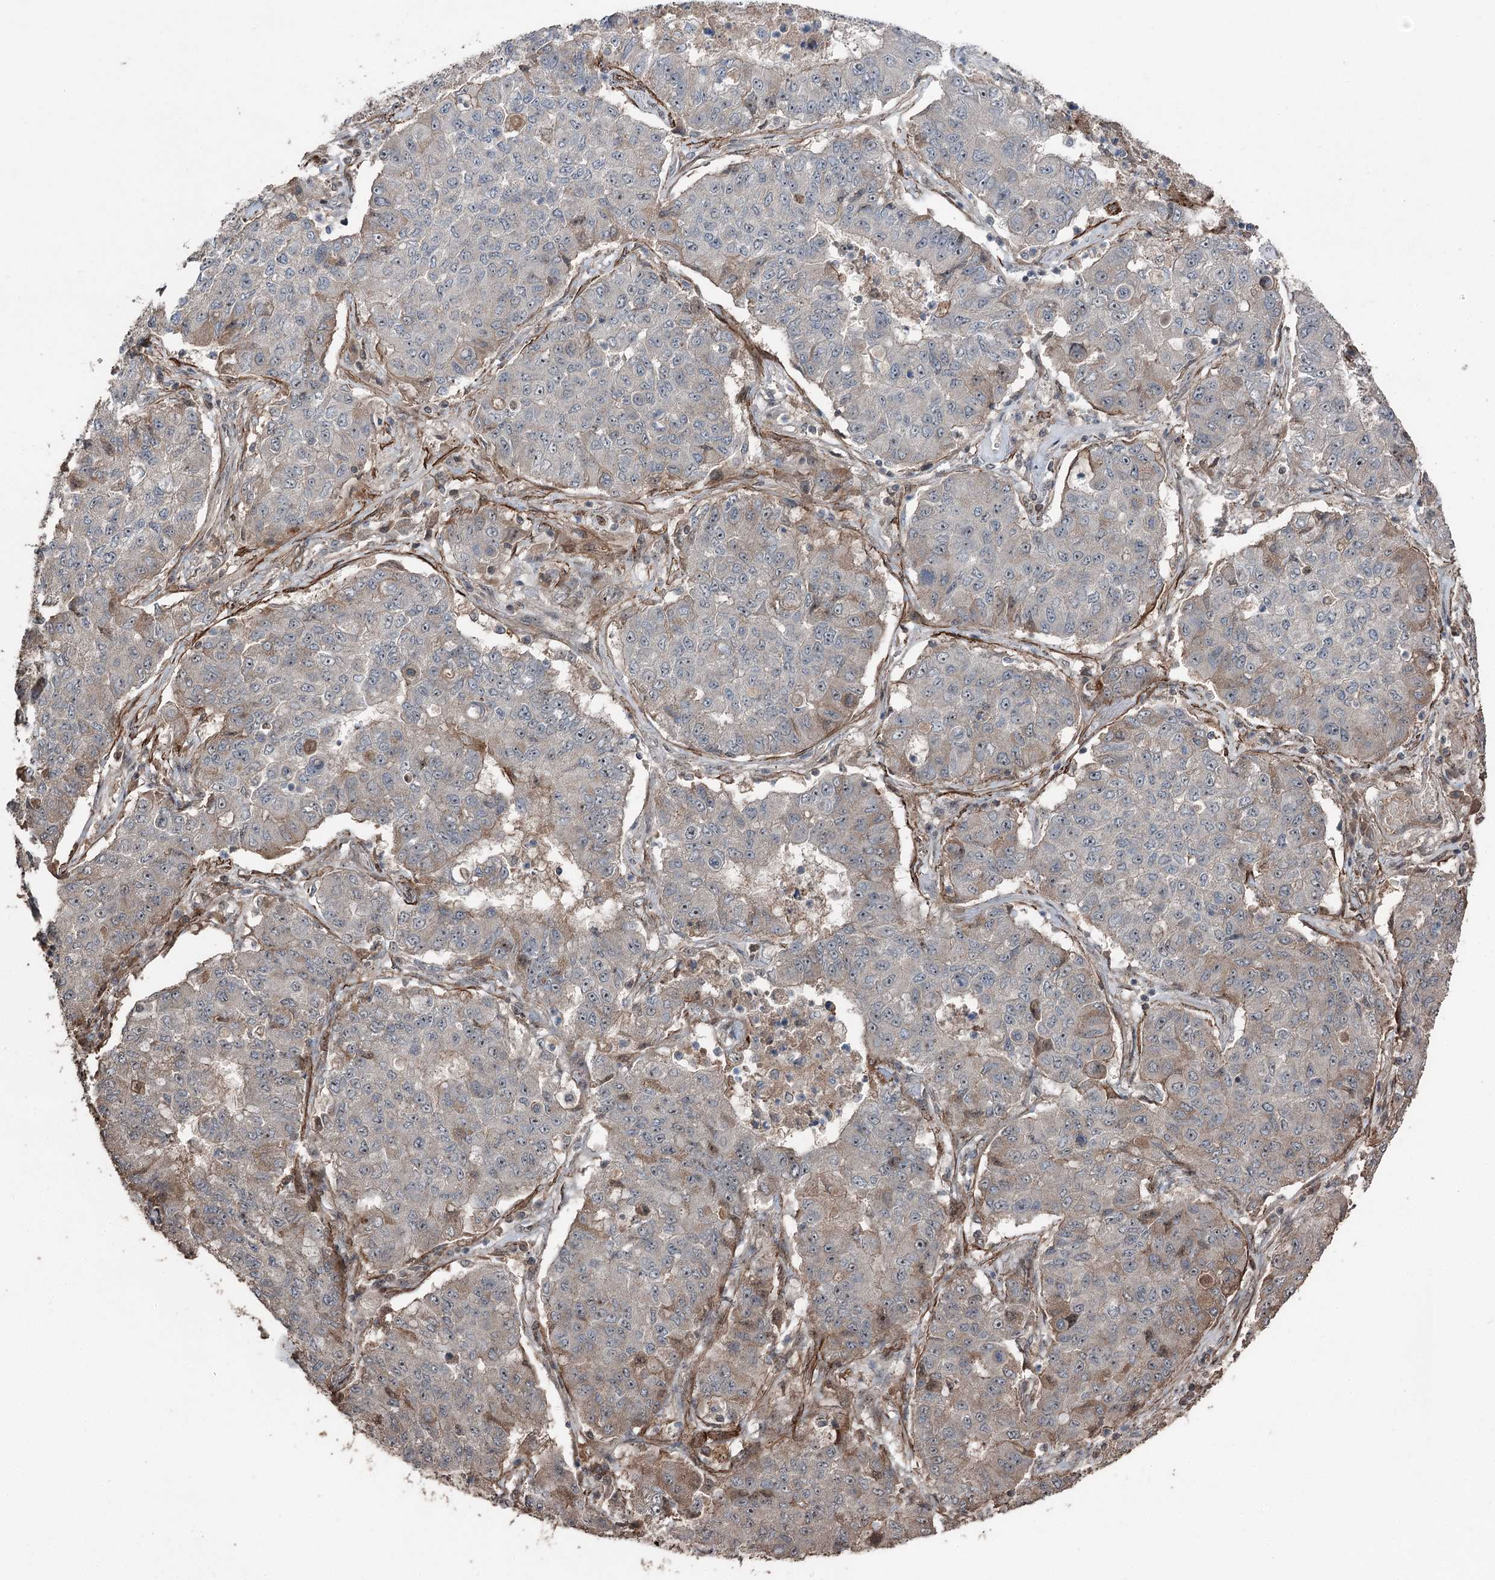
{"staining": {"intensity": "weak", "quantity": "<25%", "location": "cytoplasmic/membranous"}, "tissue": "lung cancer", "cell_type": "Tumor cells", "image_type": "cancer", "snomed": [{"axis": "morphology", "description": "Squamous cell carcinoma, NOS"}, {"axis": "topography", "description": "Lung"}], "caption": "Immunohistochemistry of human lung squamous cell carcinoma shows no positivity in tumor cells.", "gene": "CCDC82", "patient": {"sex": "male", "age": 74}}